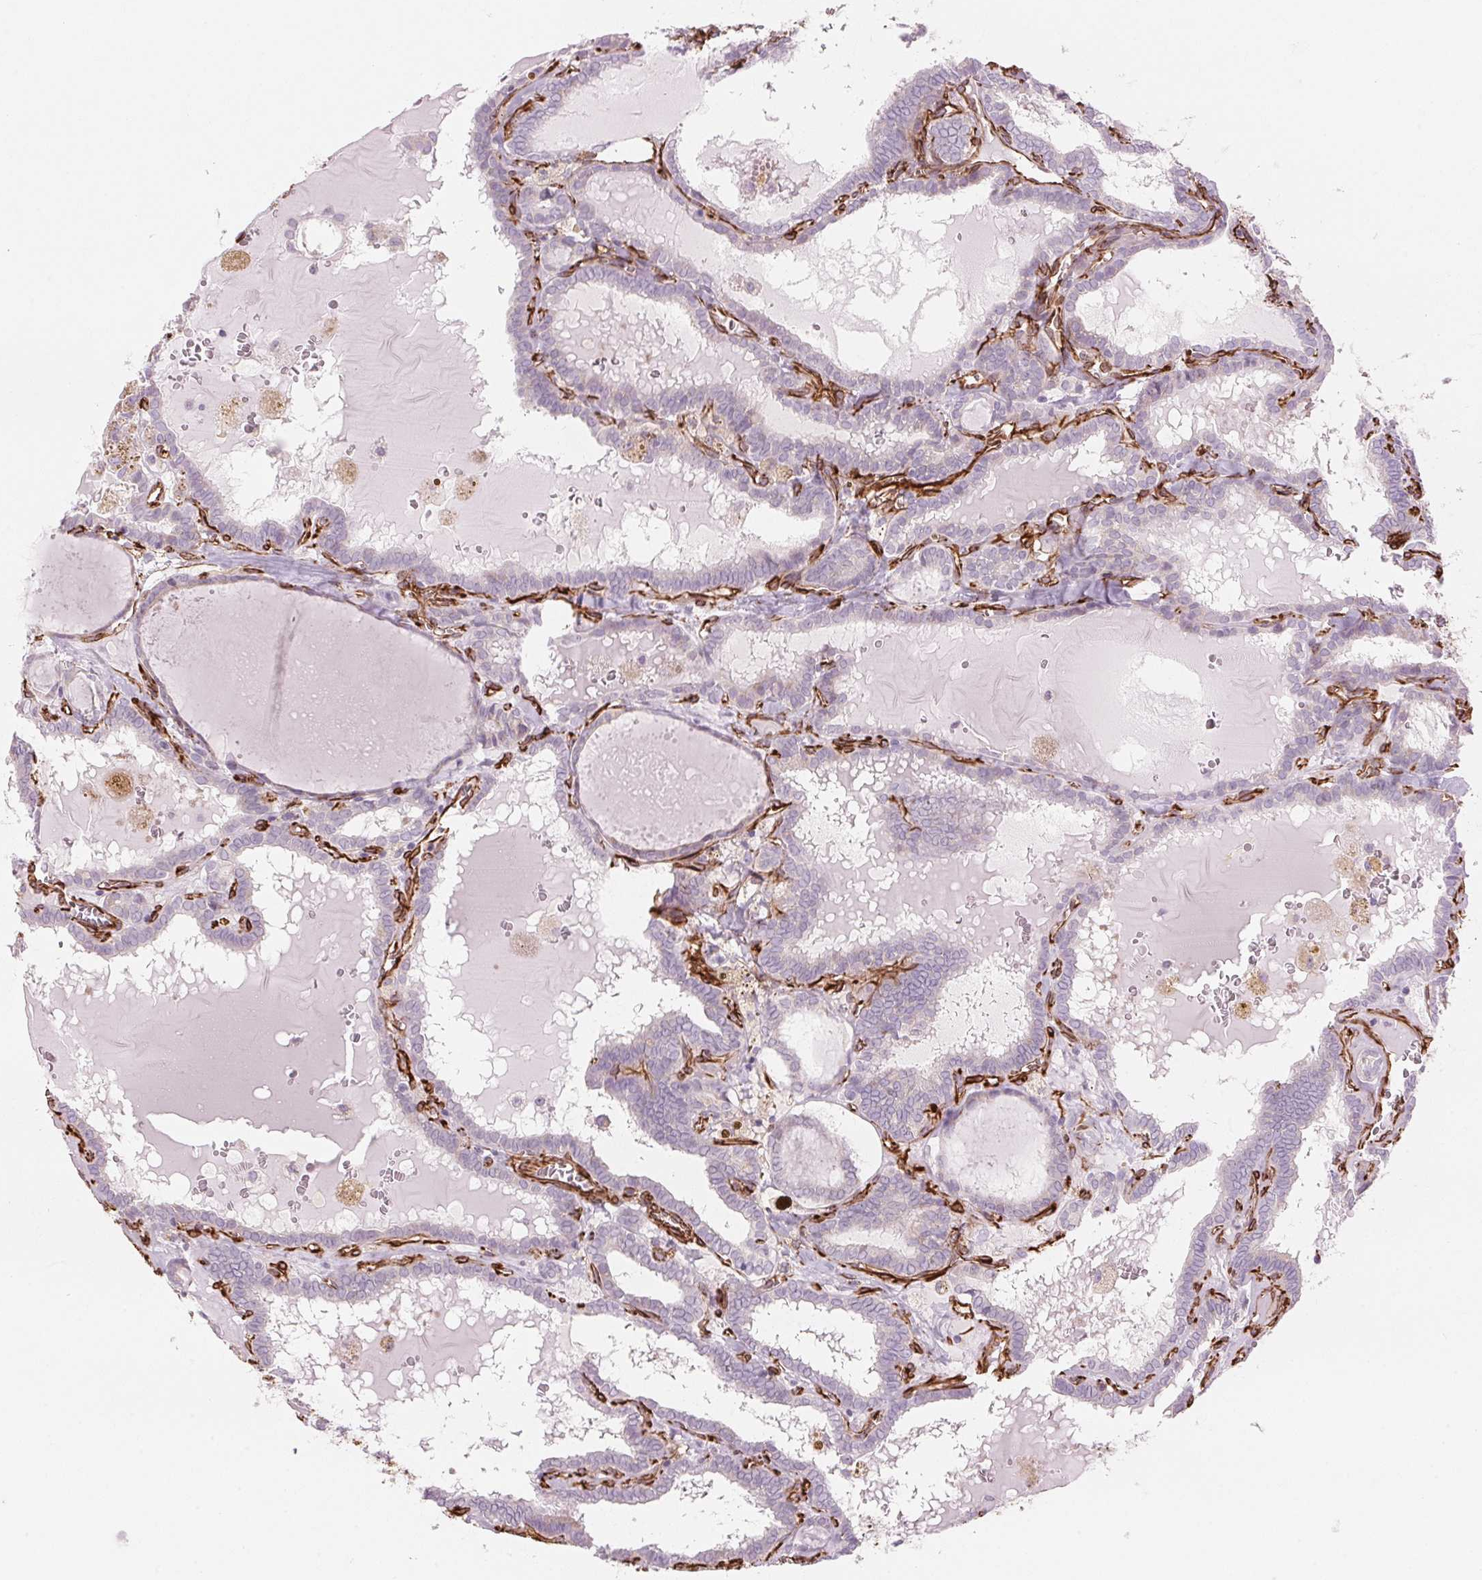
{"staining": {"intensity": "negative", "quantity": "none", "location": "none"}, "tissue": "thyroid cancer", "cell_type": "Tumor cells", "image_type": "cancer", "snomed": [{"axis": "morphology", "description": "Papillary adenocarcinoma, NOS"}, {"axis": "topography", "description": "Thyroid gland"}], "caption": "This histopathology image is of thyroid papillary adenocarcinoma stained with IHC to label a protein in brown with the nuclei are counter-stained blue. There is no staining in tumor cells.", "gene": "CLPS", "patient": {"sex": "female", "age": 39}}